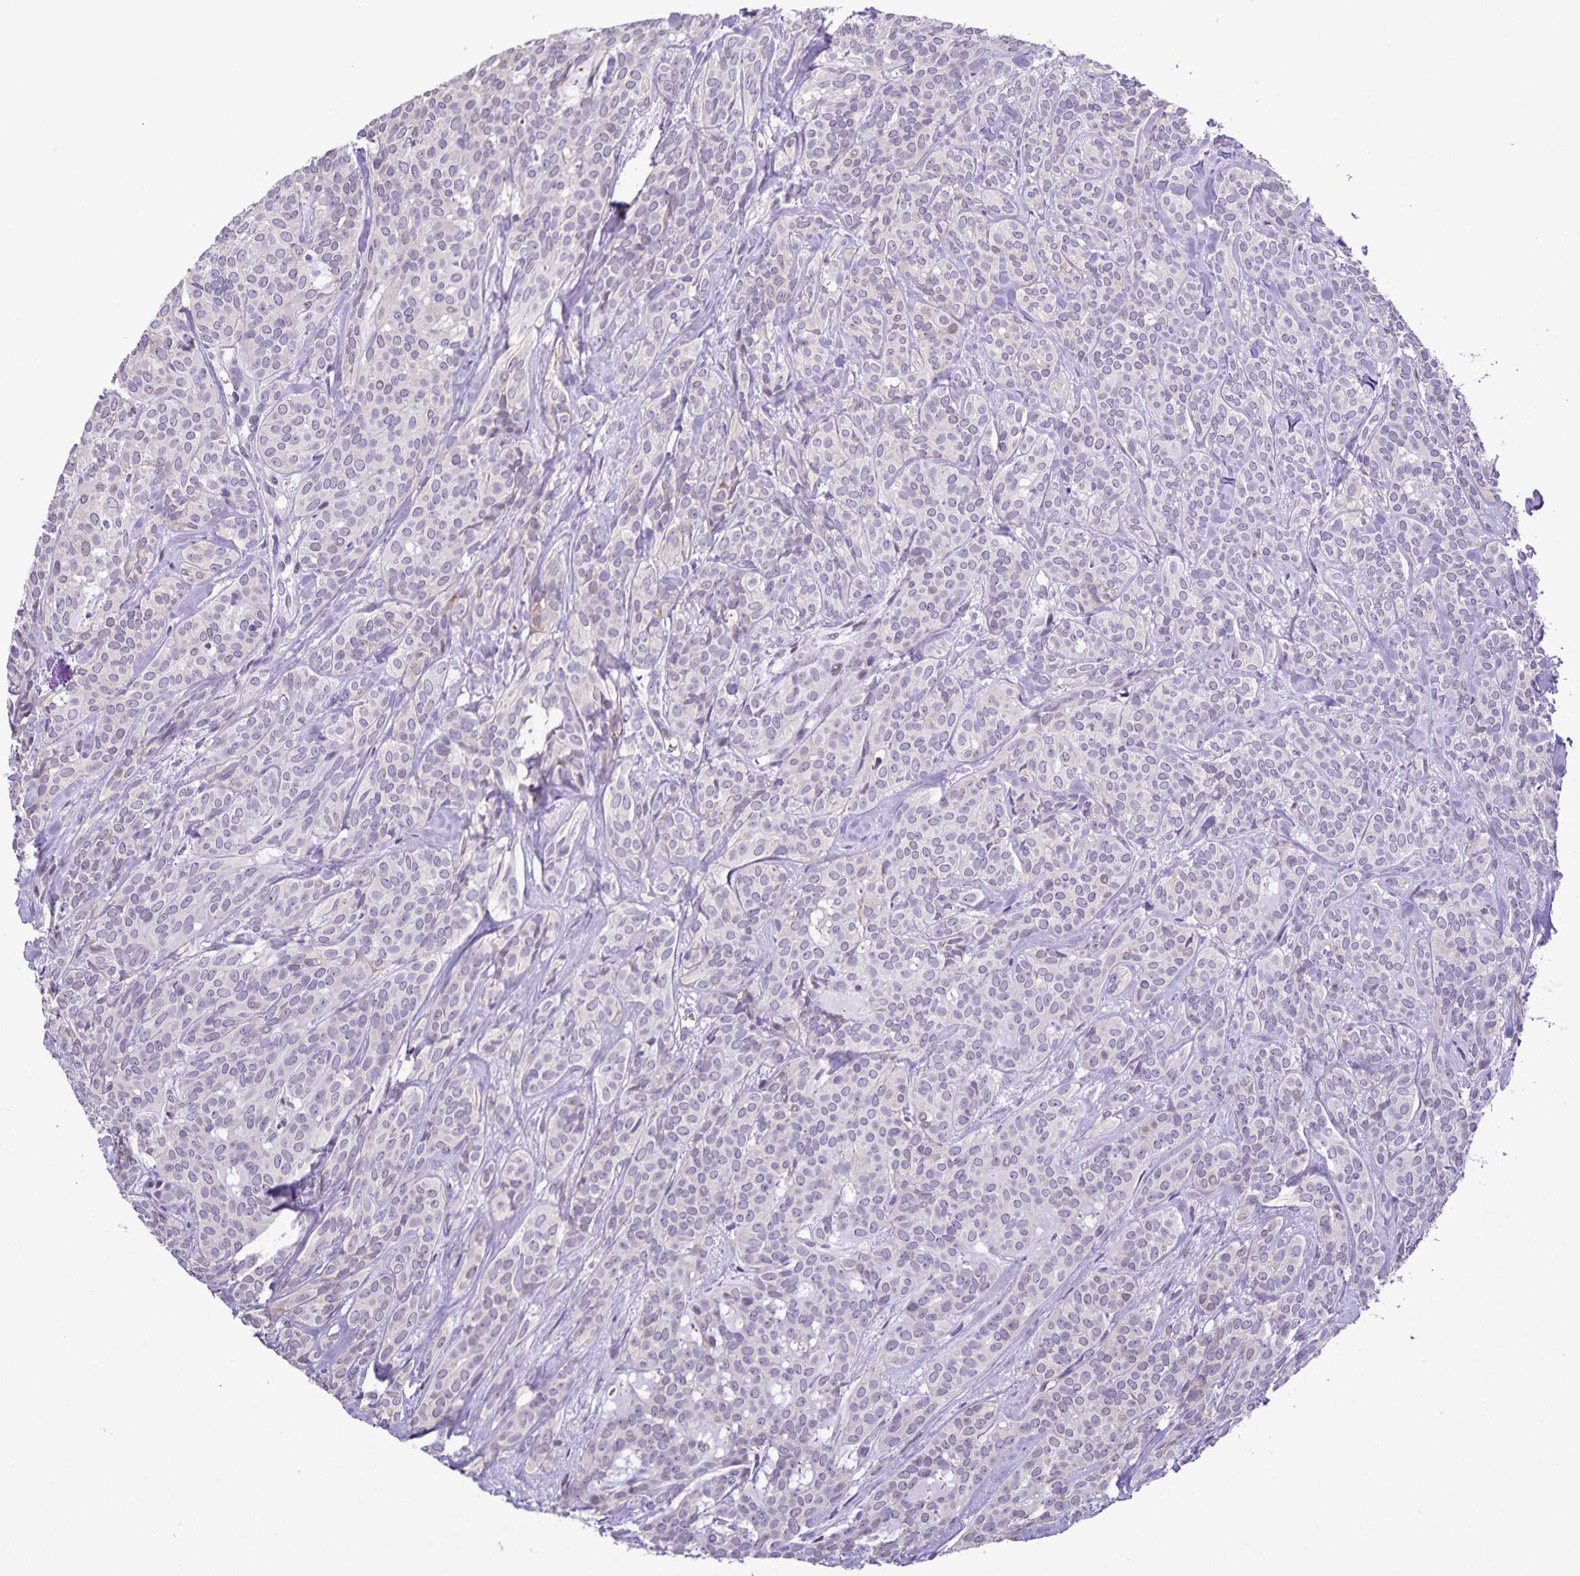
{"staining": {"intensity": "negative", "quantity": "none", "location": "none"}, "tissue": "head and neck cancer", "cell_type": "Tumor cells", "image_type": "cancer", "snomed": [{"axis": "morphology", "description": "Adenocarcinoma, NOS"}, {"axis": "topography", "description": "Head-Neck"}], "caption": "The photomicrograph reveals no significant positivity in tumor cells of head and neck cancer. (DAB IHC with hematoxylin counter stain).", "gene": "ONECUT2", "patient": {"sex": "female", "age": 57}}